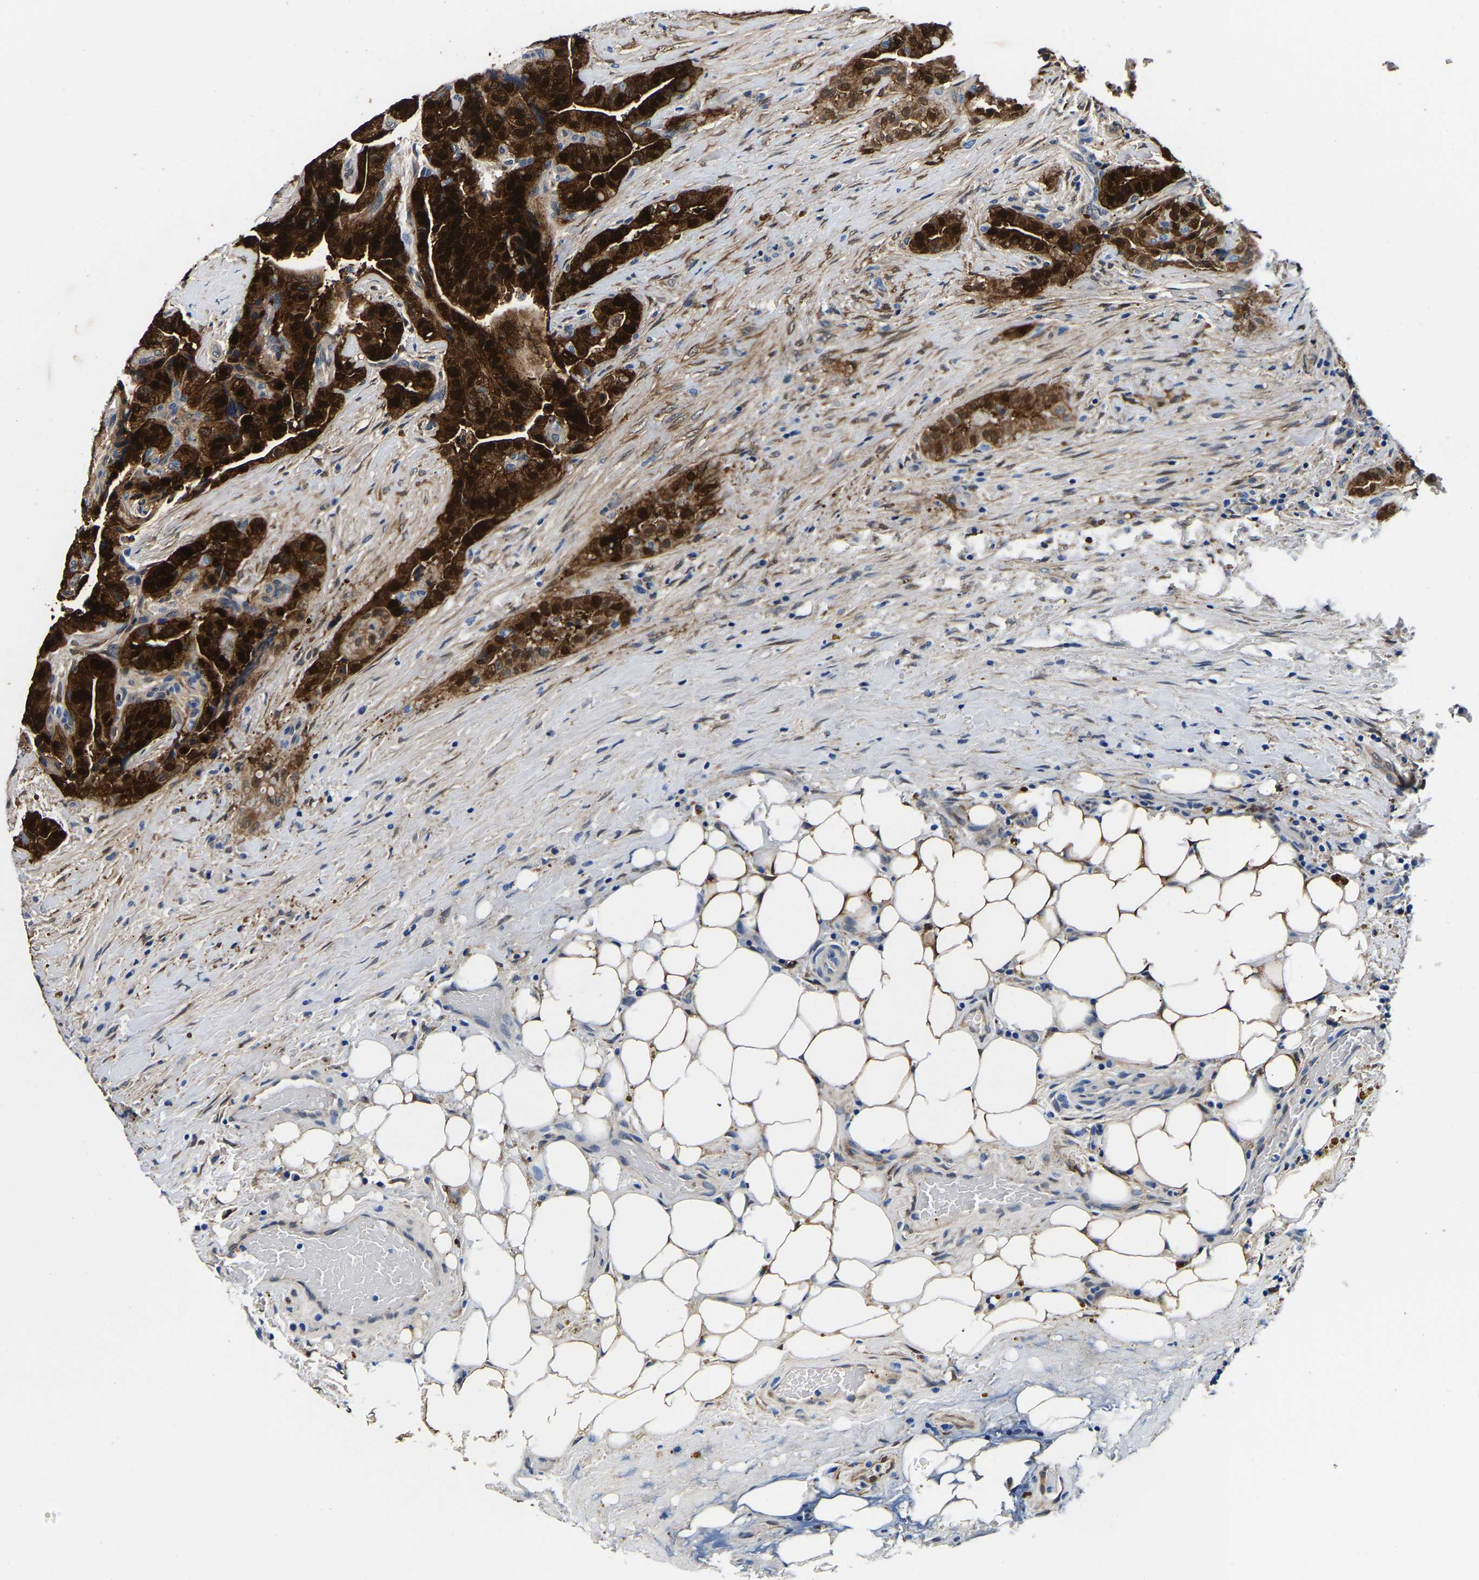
{"staining": {"intensity": "strong", "quantity": ">75%", "location": "cytoplasmic/membranous,nuclear"}, "tissue": "thyroid cancer", "cell_type": "Tumor cells", "image_type": "cancer", "snomed": [{"axis": "morphology", "description": "Papillary adenocarcinoma, NOS"}, {"axis": "topography", "description": "Thyroid gland"}], "caption": "A high-resolution image shows IHC staining of papillary adenocarcinoma (thyroid), which exhibits strong cytoplasmic/membranous and nuclear positivity in approximately >75% of tumor cells.", "gene": "S100A13", "patient": {"sex": "male", "age": 77}}